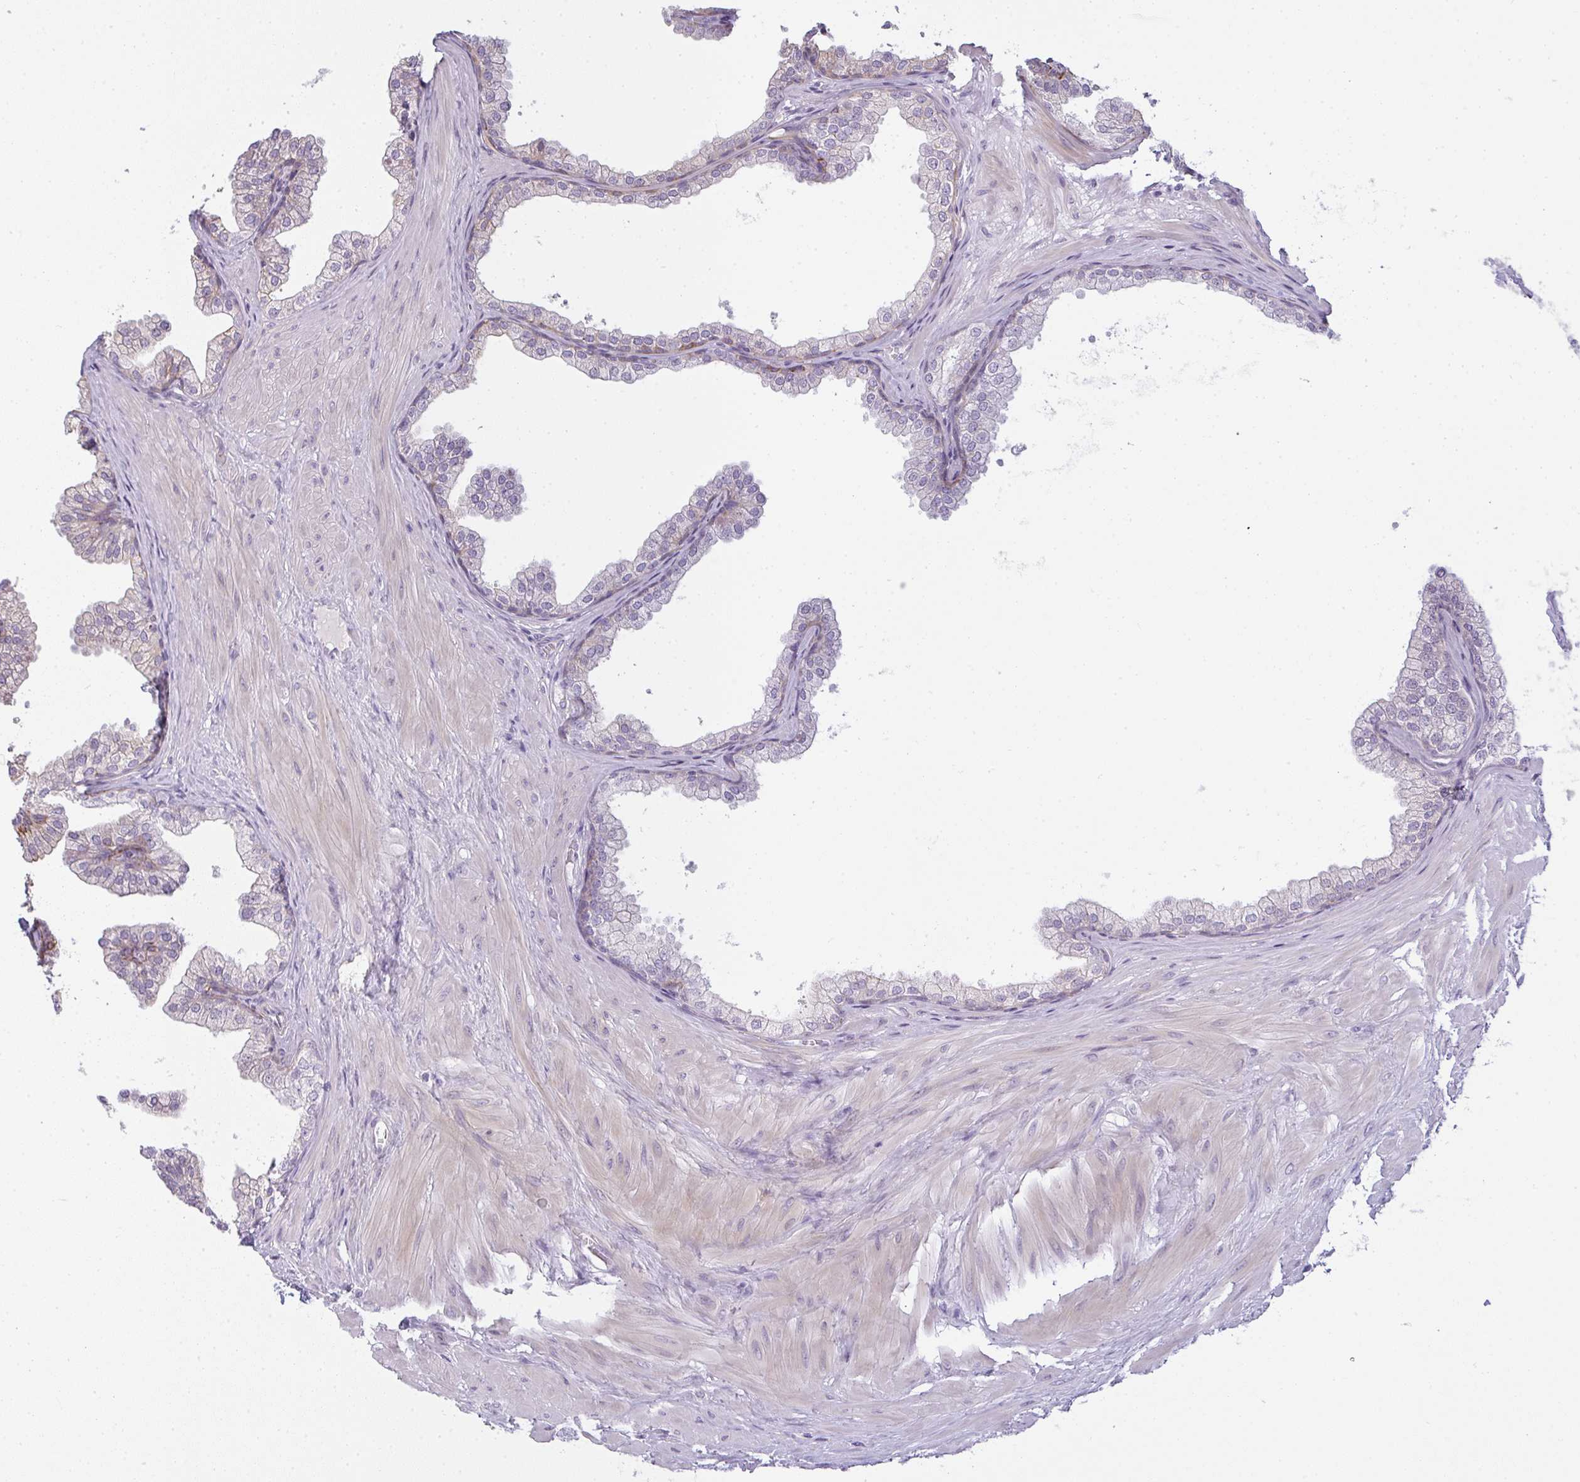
{"staining": {"intensity": "negative", "quantity": "none", "location": "none"}, "tissue": "prostate", "cell_type": "Glandular cells", "image_type": "normal", "snomed": [{"axis": "morphology", "description": "Normal tissue, NOS"}, {"axis": "topography", "description": "Prostate"}], "caption": "Human prostate stained for a protein using IHC demonstrates no expression in glandular cells.", "gene": "SIRPB2", "patient": {"sex": "male", "age": 37}}